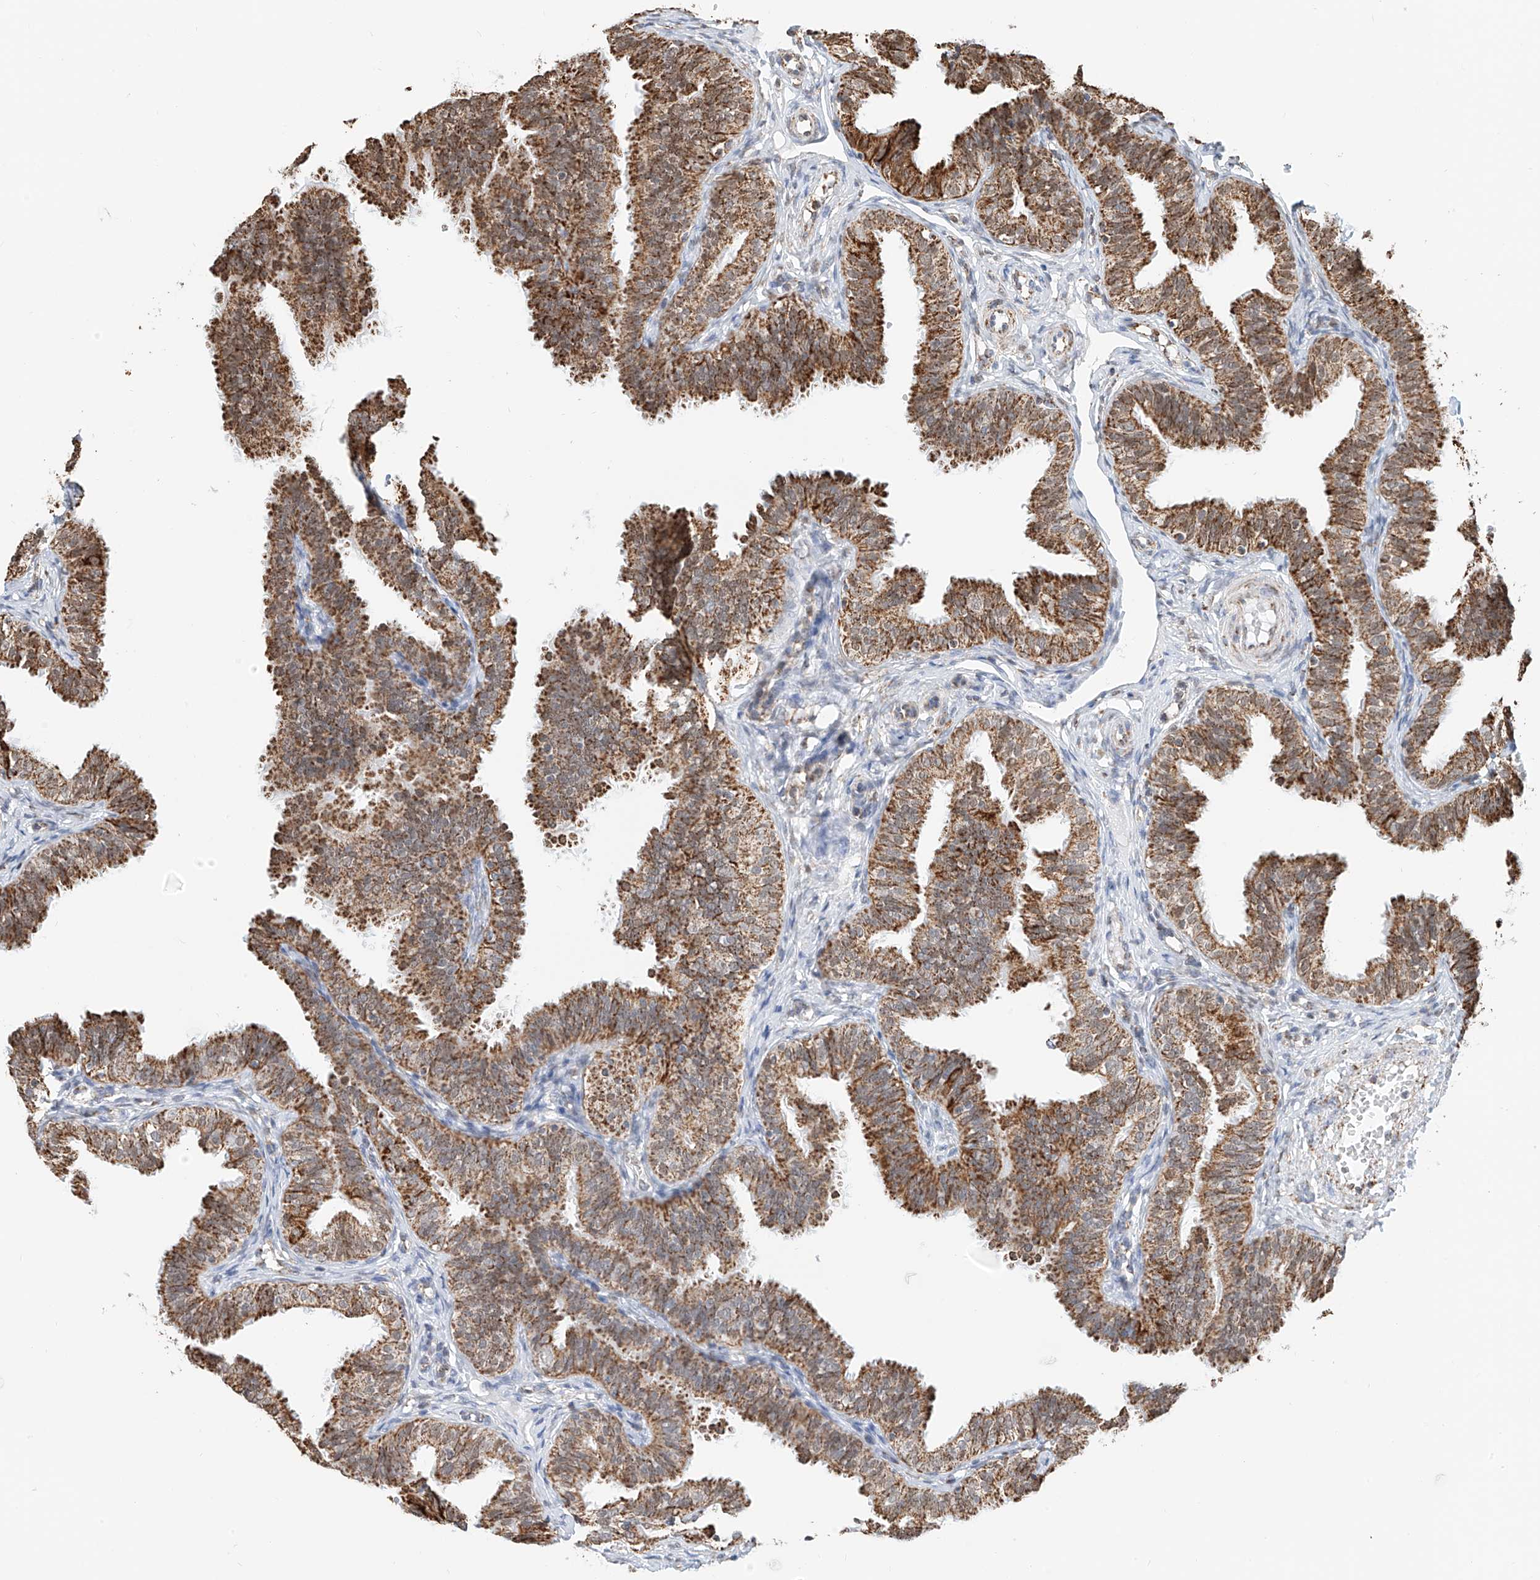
{"staining": {"intensity": "strong", "quantity": ">75%", "location": "cytoplasmic/membranous,nuclear"}, "tissue": "fallopian tube", "cell_type": "Glandular cells", "image_type": "normal", "snomed": [{"axis": "morphology", "description": "Normal tissue, NOS"}, {"axis": "topography", "description": "Fallopian tube"}], "caption": "Approximately >75% of glandular cells in unremarkable human fallopian tube display strong cytoplasmic/membranous,nuclear protein staining as visualized by brown immunohistochemical staining.", "gene": "PPA2", "patient": {"sex": "female", "age": 35}}